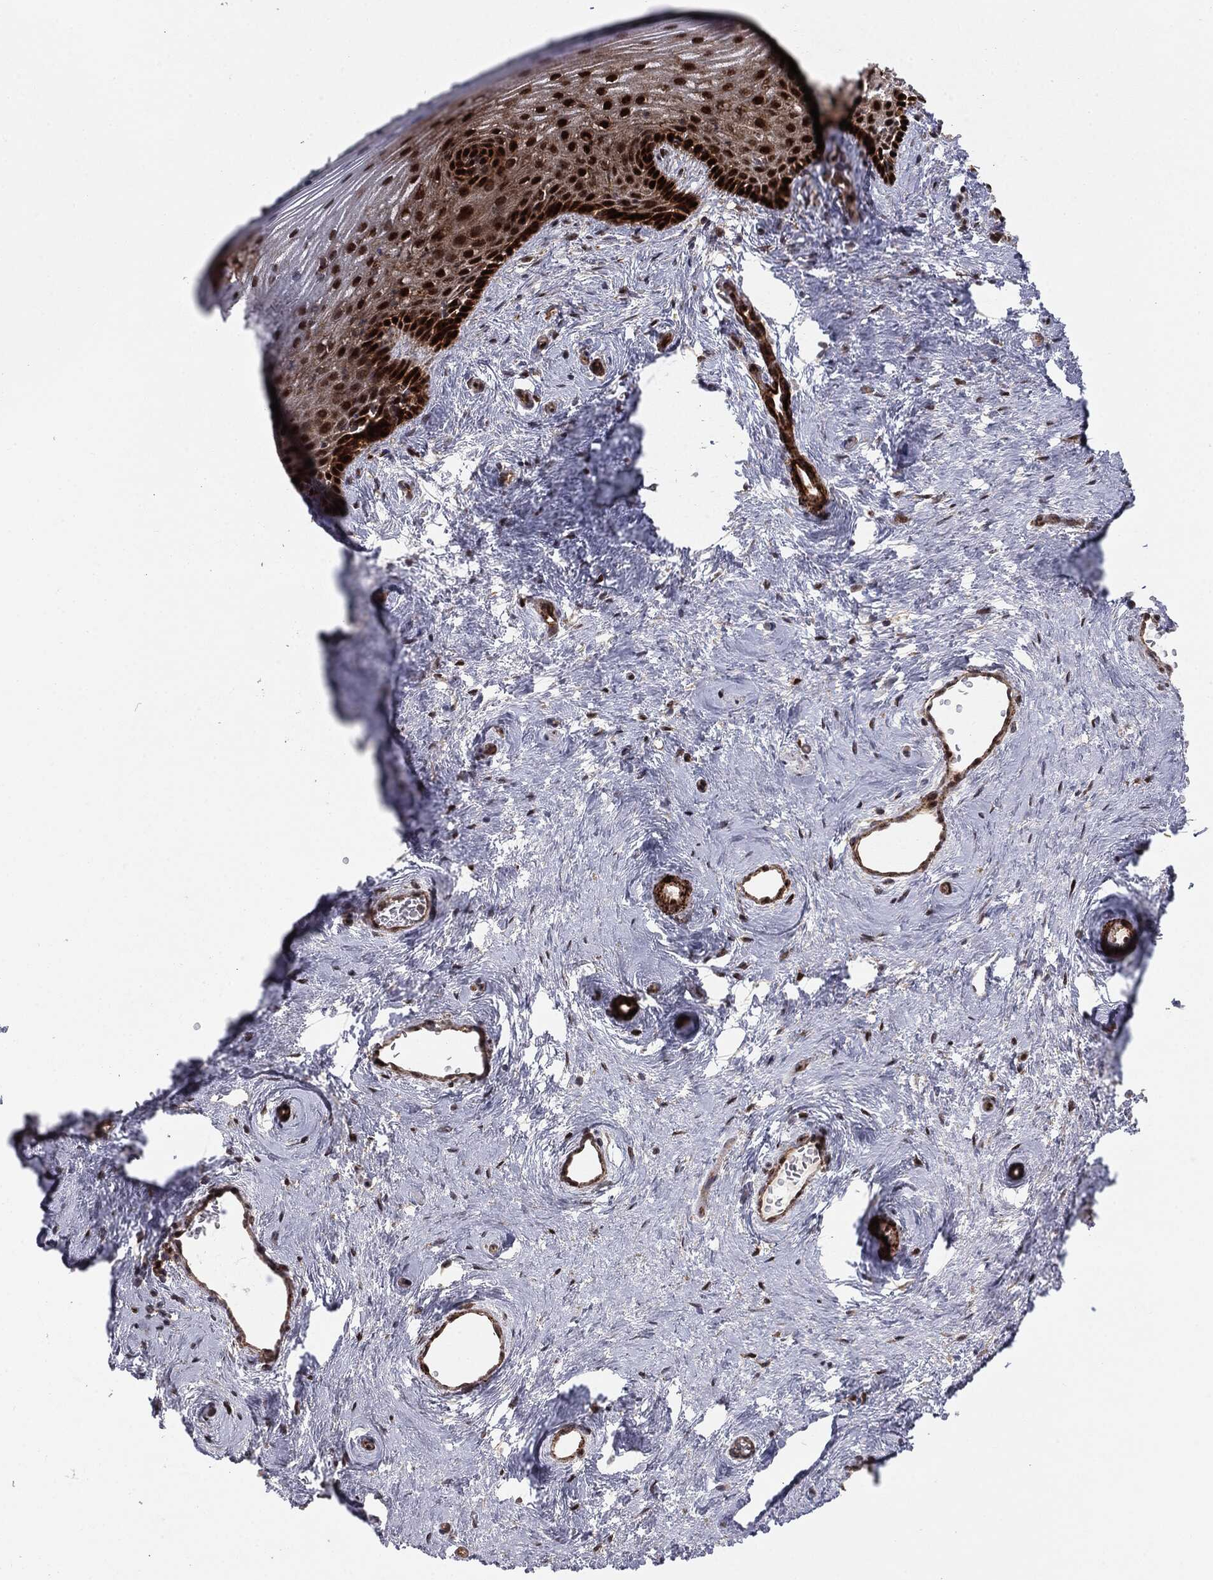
{"staining": {"intensity": "strong", "quantity": "<25%", "location": "cytoplasmic/membranous,nuclear"}, "tissue": "vagina", "cell_type": "Squamous epithelial cells", "image_type": "normal", "snomed": [{"axis": "morphology", "description": "Normal tissue, NOS"}, {"axis": "topography", "description": "Vagina"}], "caption": "Immunohistochemistry (IHC) staining of benign vagina, which exhibits medium levels of strong cytoplasmic/membranous,nuclear positivity in about <25% of squamous epithelial cells indicating strong cytoplasmic/membranous,nuclear protein expression. The staining was performed using DAB (brown) for protein detection and nuclei were counterstained in hematoxylin (blue).", "gene": "PTEN", "patient": {"sex": "female", "age": 45}}